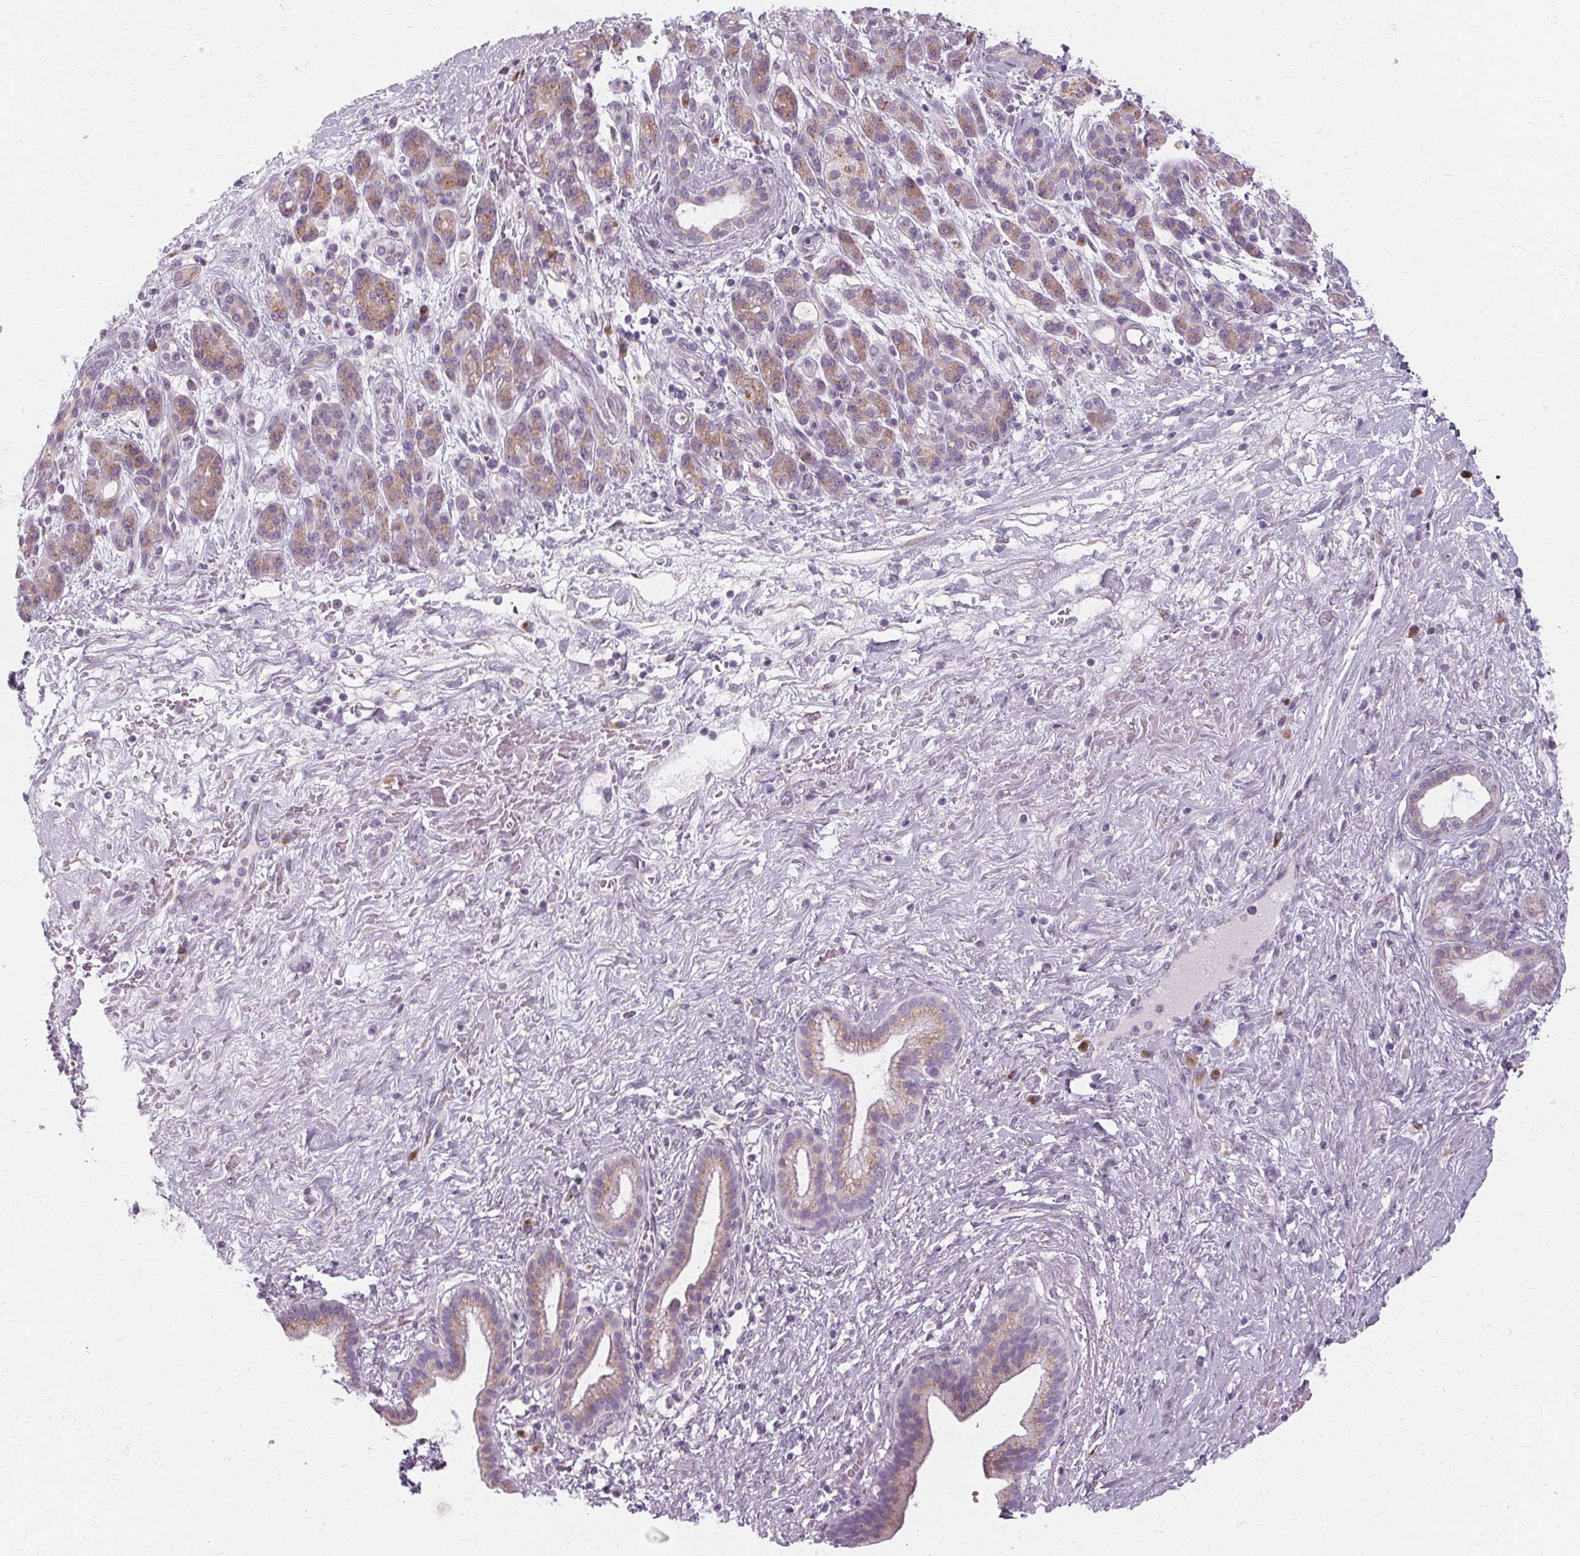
{"staining": {"intensity": "weak", "quantity": ">75%", "location": "cytoplasmic/membranous"}, "tissue": "pancreatic cancer", "cell_type": "Tumor cells", "image_type": "cancer", "snomed": [{"axis": "morphology", "description": "Adenocarcinoma, NOS"}, {"axis": "topography", "description": "Pancreas"}], "caption": "Immunohistochemistry staining of adenocarcinoma (pancreatic), which shows low levels of weak cytoplasmic/membranous positivity in about >75% of tumor cells indicating weak cytoplasmic/membranous protein staining. The staining was performed using DAB (brown) for protein detection and nuclei were counterstained in hematoxylin (blue).", "gene": "FCRL3", "patient": {"sex": "male", "age": 44}}